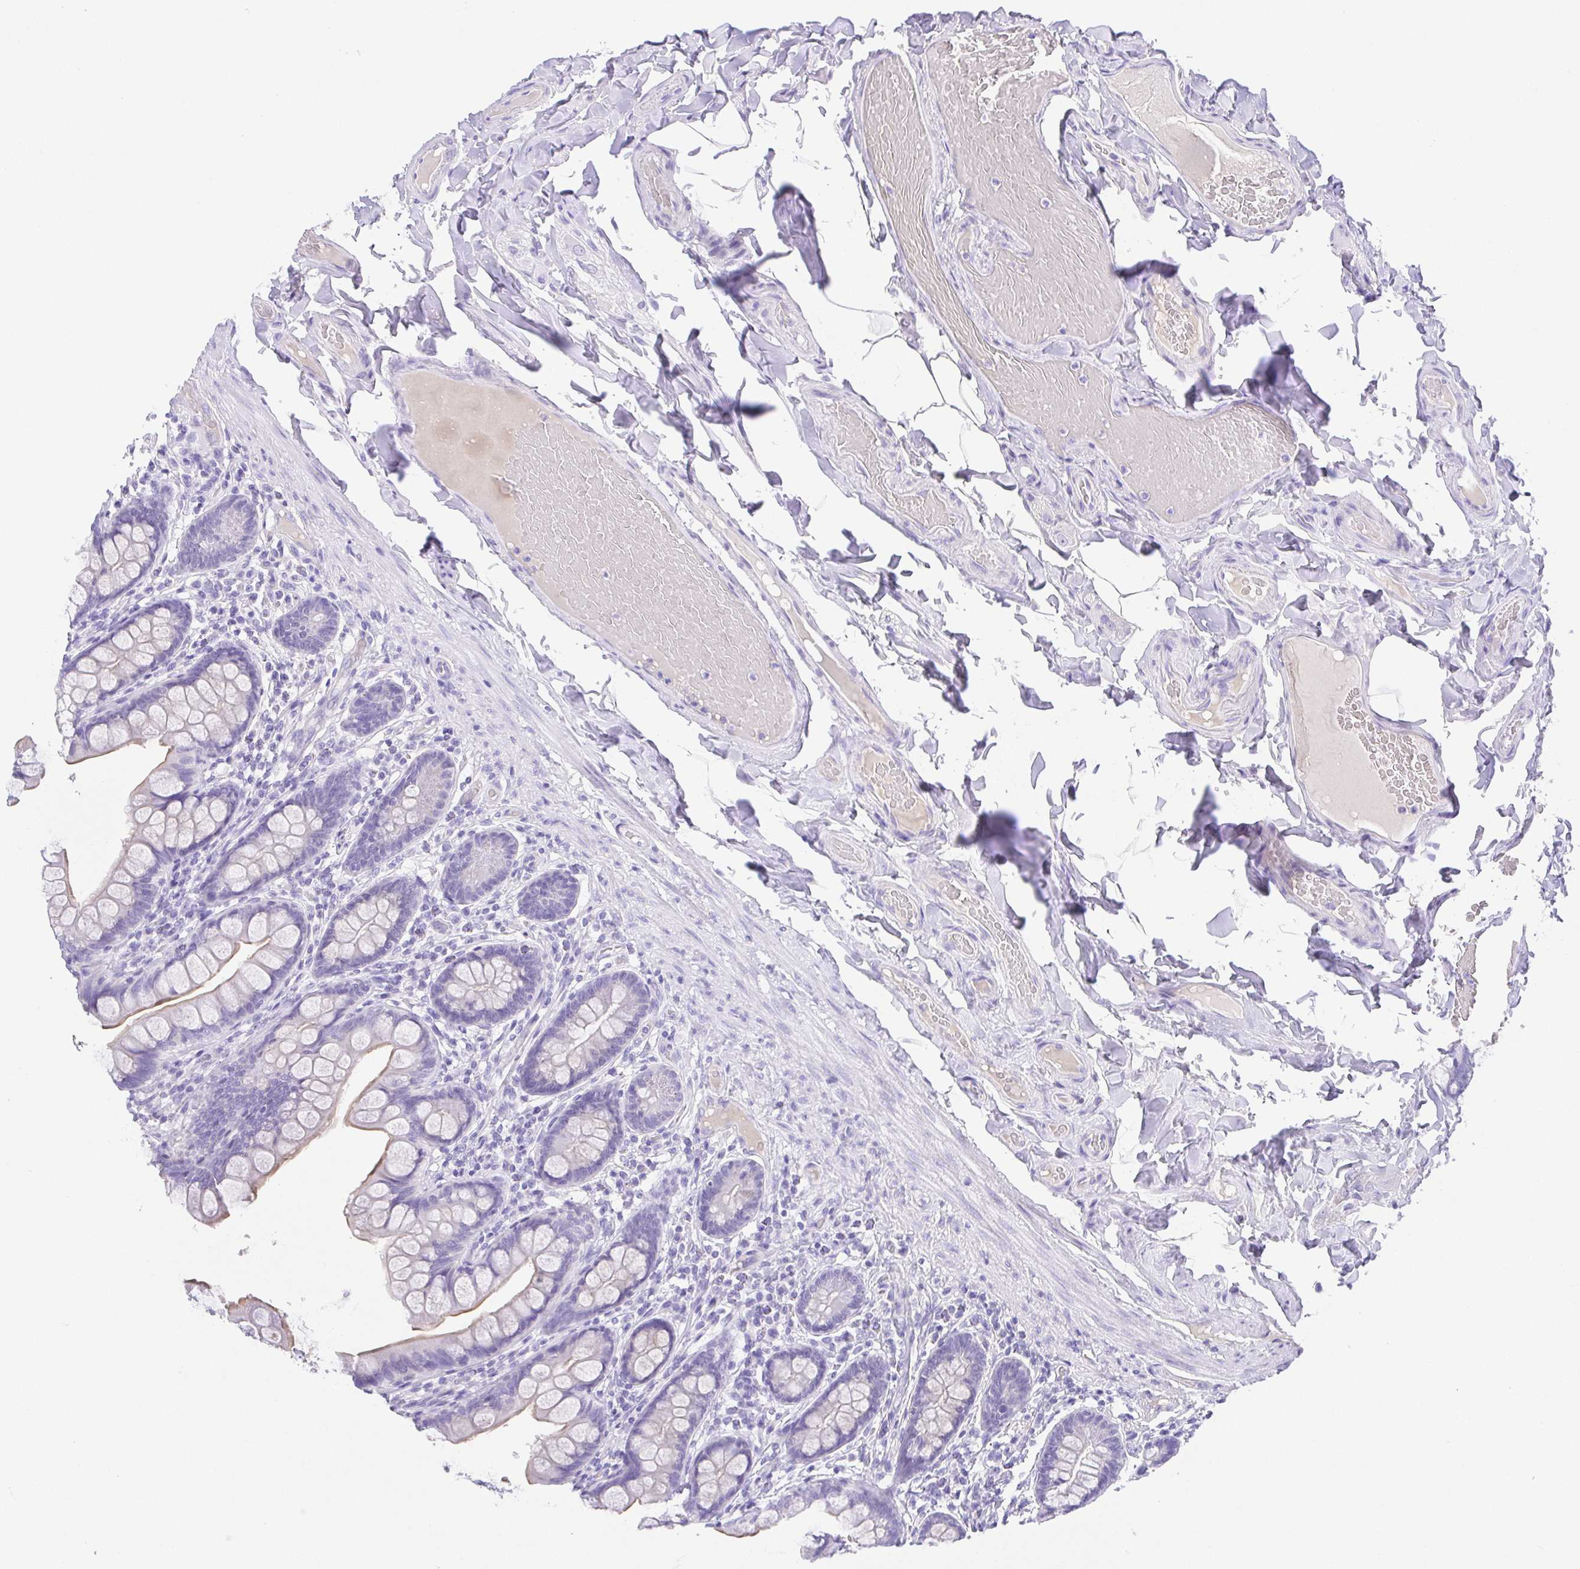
{"staining": {"intensity": "weak", "quantity": "<25%", "location": "cytoplasmic/membranous"}, "tissue": "small intestine", "cell_type": "Glandular cells", "image_type": "normal", "snomed": [{"axis": "morphology", "description": "Normal tissue, NOS"}, {"axis": "topography", "description": "Small intestine"}], "caption": "Immunohistochemistry micrograph of normal small intestine: human small intestine stained with DAB reveals no significant protein staining in glandular cells.", "gene": "SPATA4", "patient": {"sex": "male", "age": 70}}